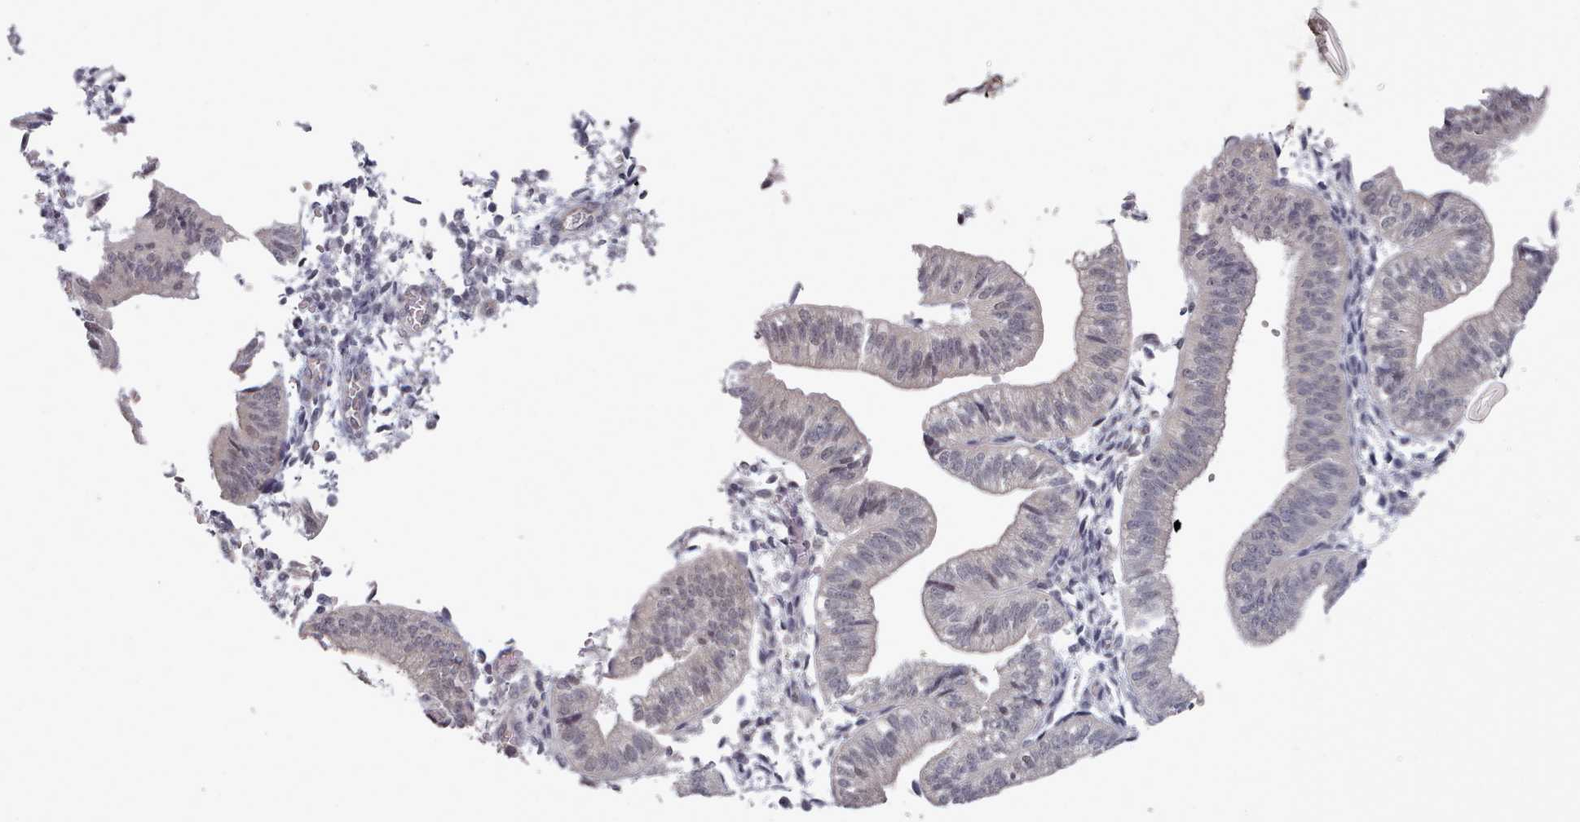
{"staining": {"intensity": "negative", "quantity": "none", "location": "none"}, "tissue": "endometrium", "cell_type": "Cells in endometrial stroma", "image_type": "normal", "snomed": [{"axis": "morphology", "description": "Normal tissue, NOS"}, {"axis": "topography", "description": "Endometrium"}], "caption": "Protein analysis of benign endometrium demonstrates no significant positivity in cells in endometrial stroma.", "gene": "HYAL3", "patient": {"sex": "female", "age": 34}}